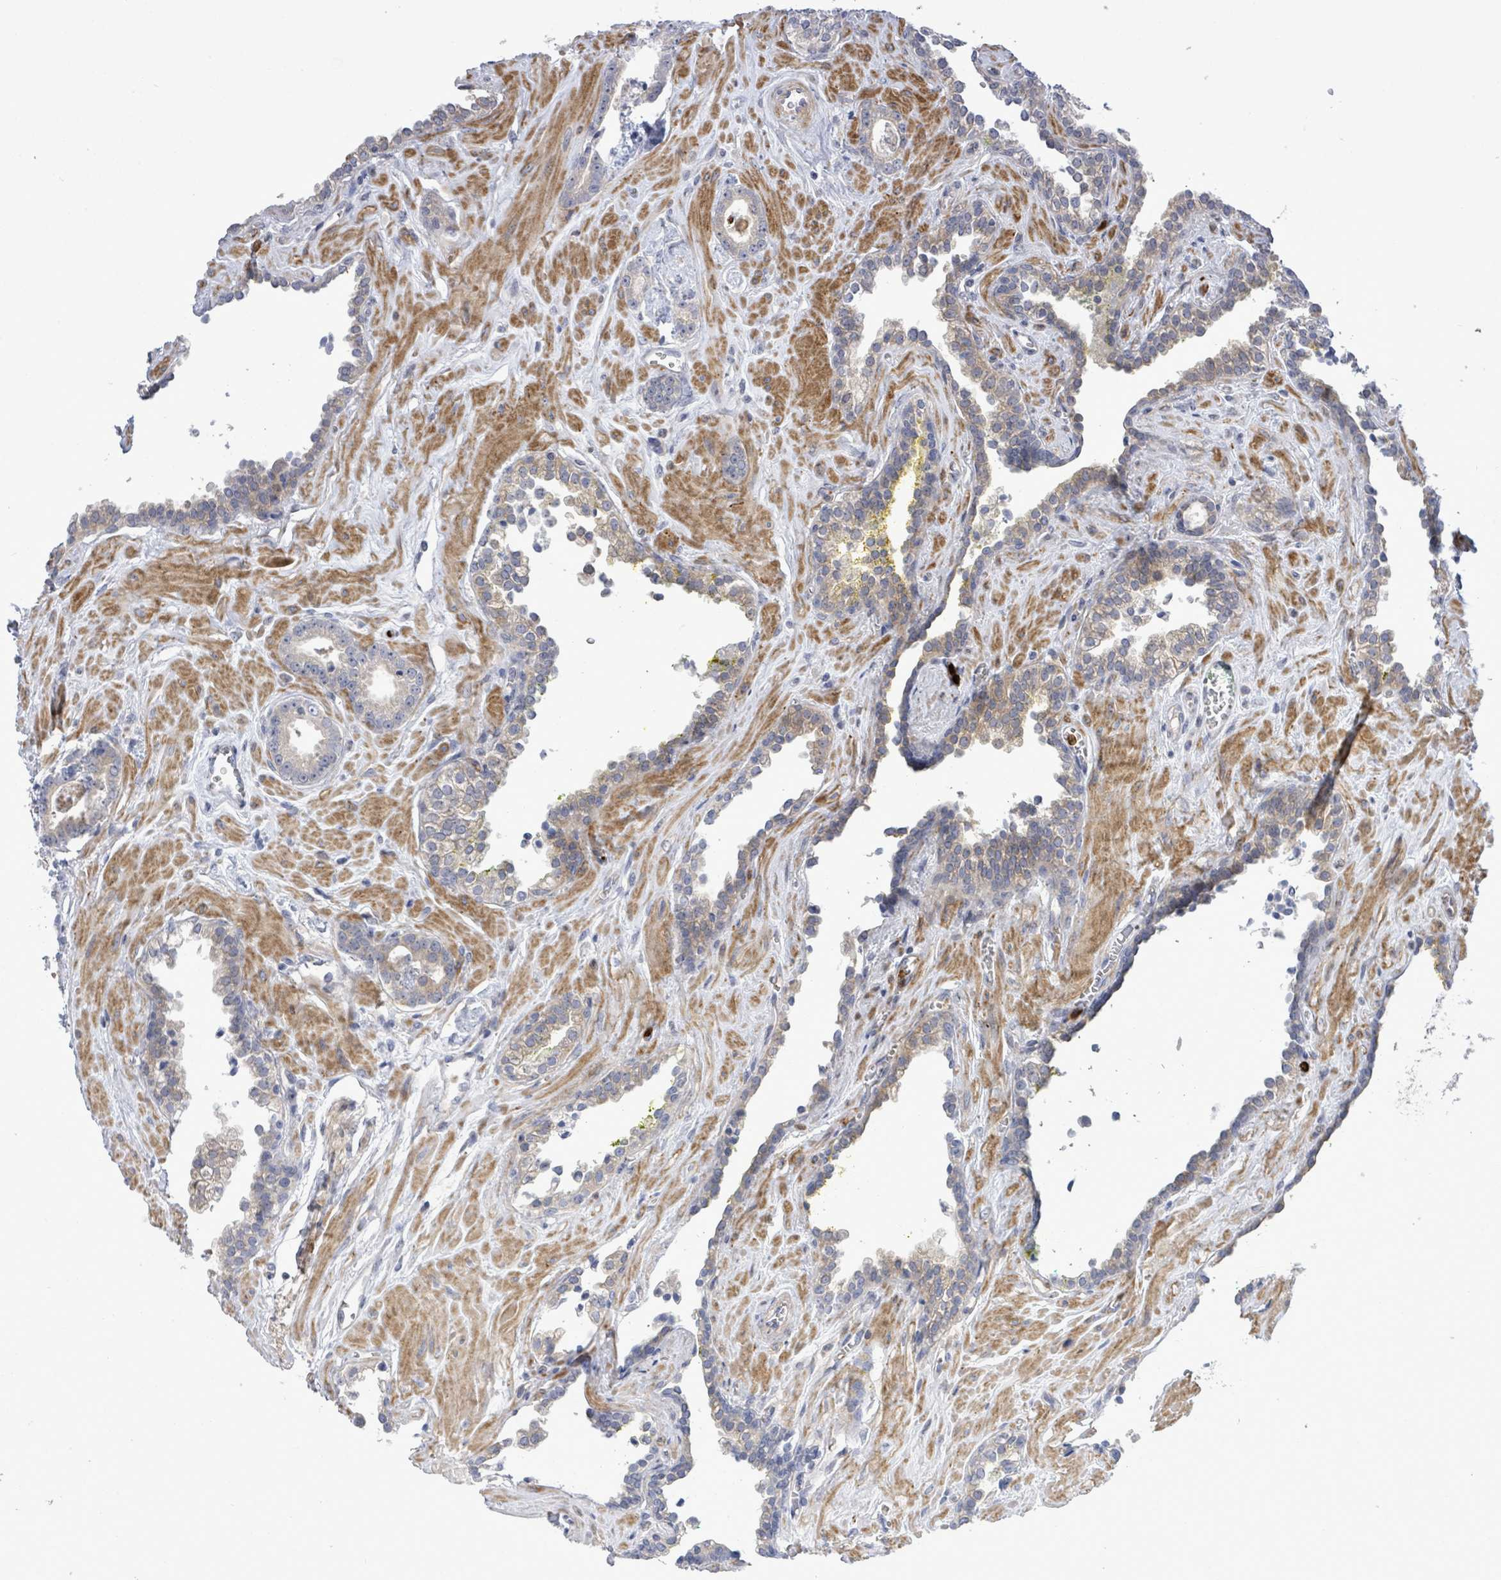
{"staining": {"intensity": "negative", "quantity": "none", "location": "none"}, "tissue": "prostate cancer", "cell_type": "Tumor cells", "image_type": "cancer", "snomed": [{"axis": "morphology", "description": "Adenocarcinoma, Low grade"}, {"axis": "topography", "description": "Prostate"}], "caption": "DAB (3,3'-diaminobenzidine) immunohistochemical staining of human prostate cancer exhibits no significant positivity in tumor cells.", "gene": "SAR1A", "patient": {"sex": "male", "age": 60}}